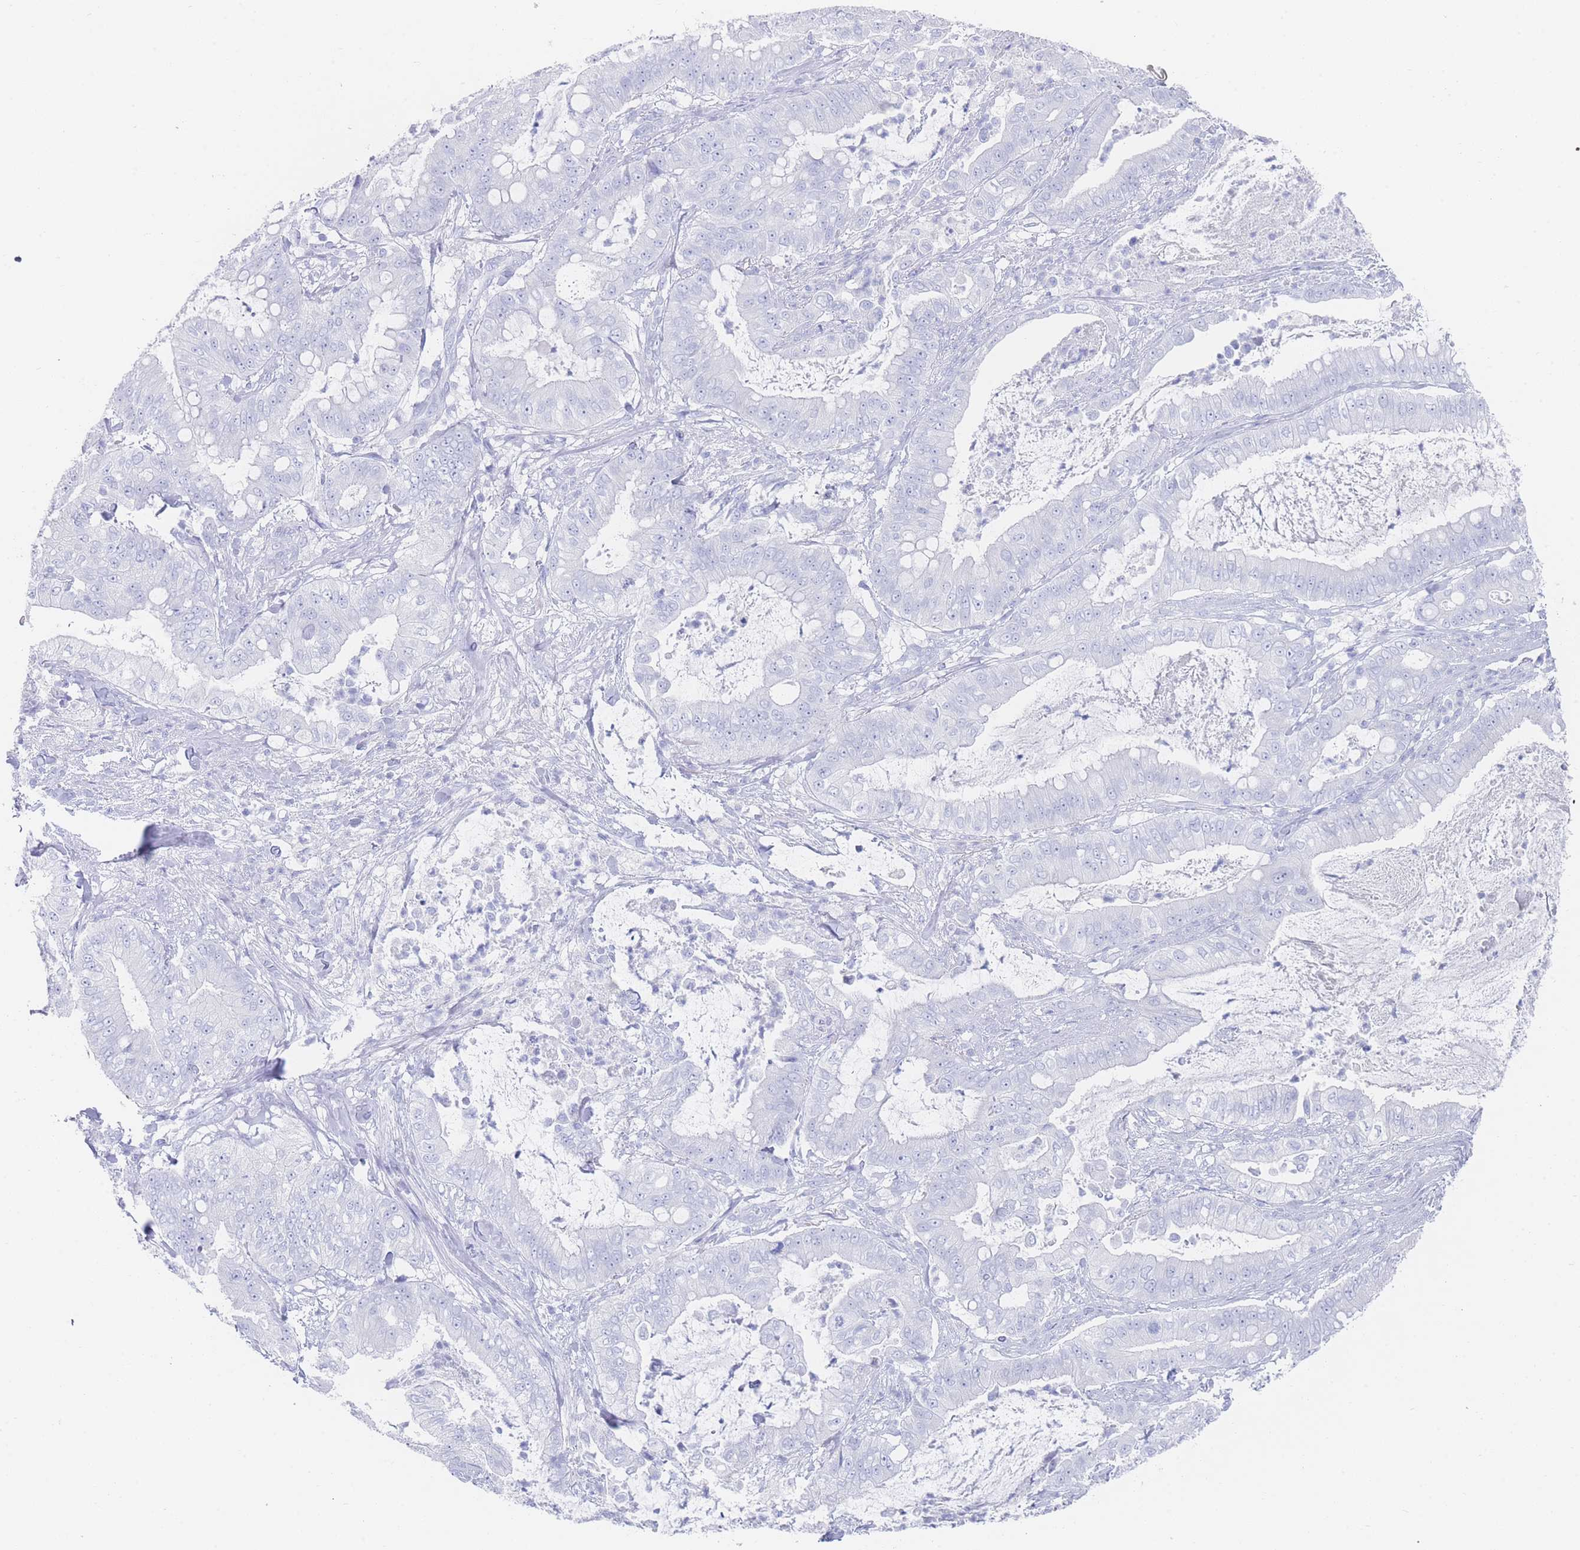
{"staining": {"intensity": "negative", "quantity": "none", "location": "none"}, "tissue": "pancreatic cancer", "cell_type": "Tumor cells", "image_type": "cancer", "snomed": [{"axis": "morphology", "description": "Adenocarcinoma, NOS"}, {"axis": "topography", "description": "Pancreas"}], "caption": "A high-resolution image shows immunohistochemistry staining of adenocarcinoma (pancreatic), which exhibits no significant expression in tumor cells.", "gene": "LRRC37A", "patient": {"sex": "male", "age": 71}}